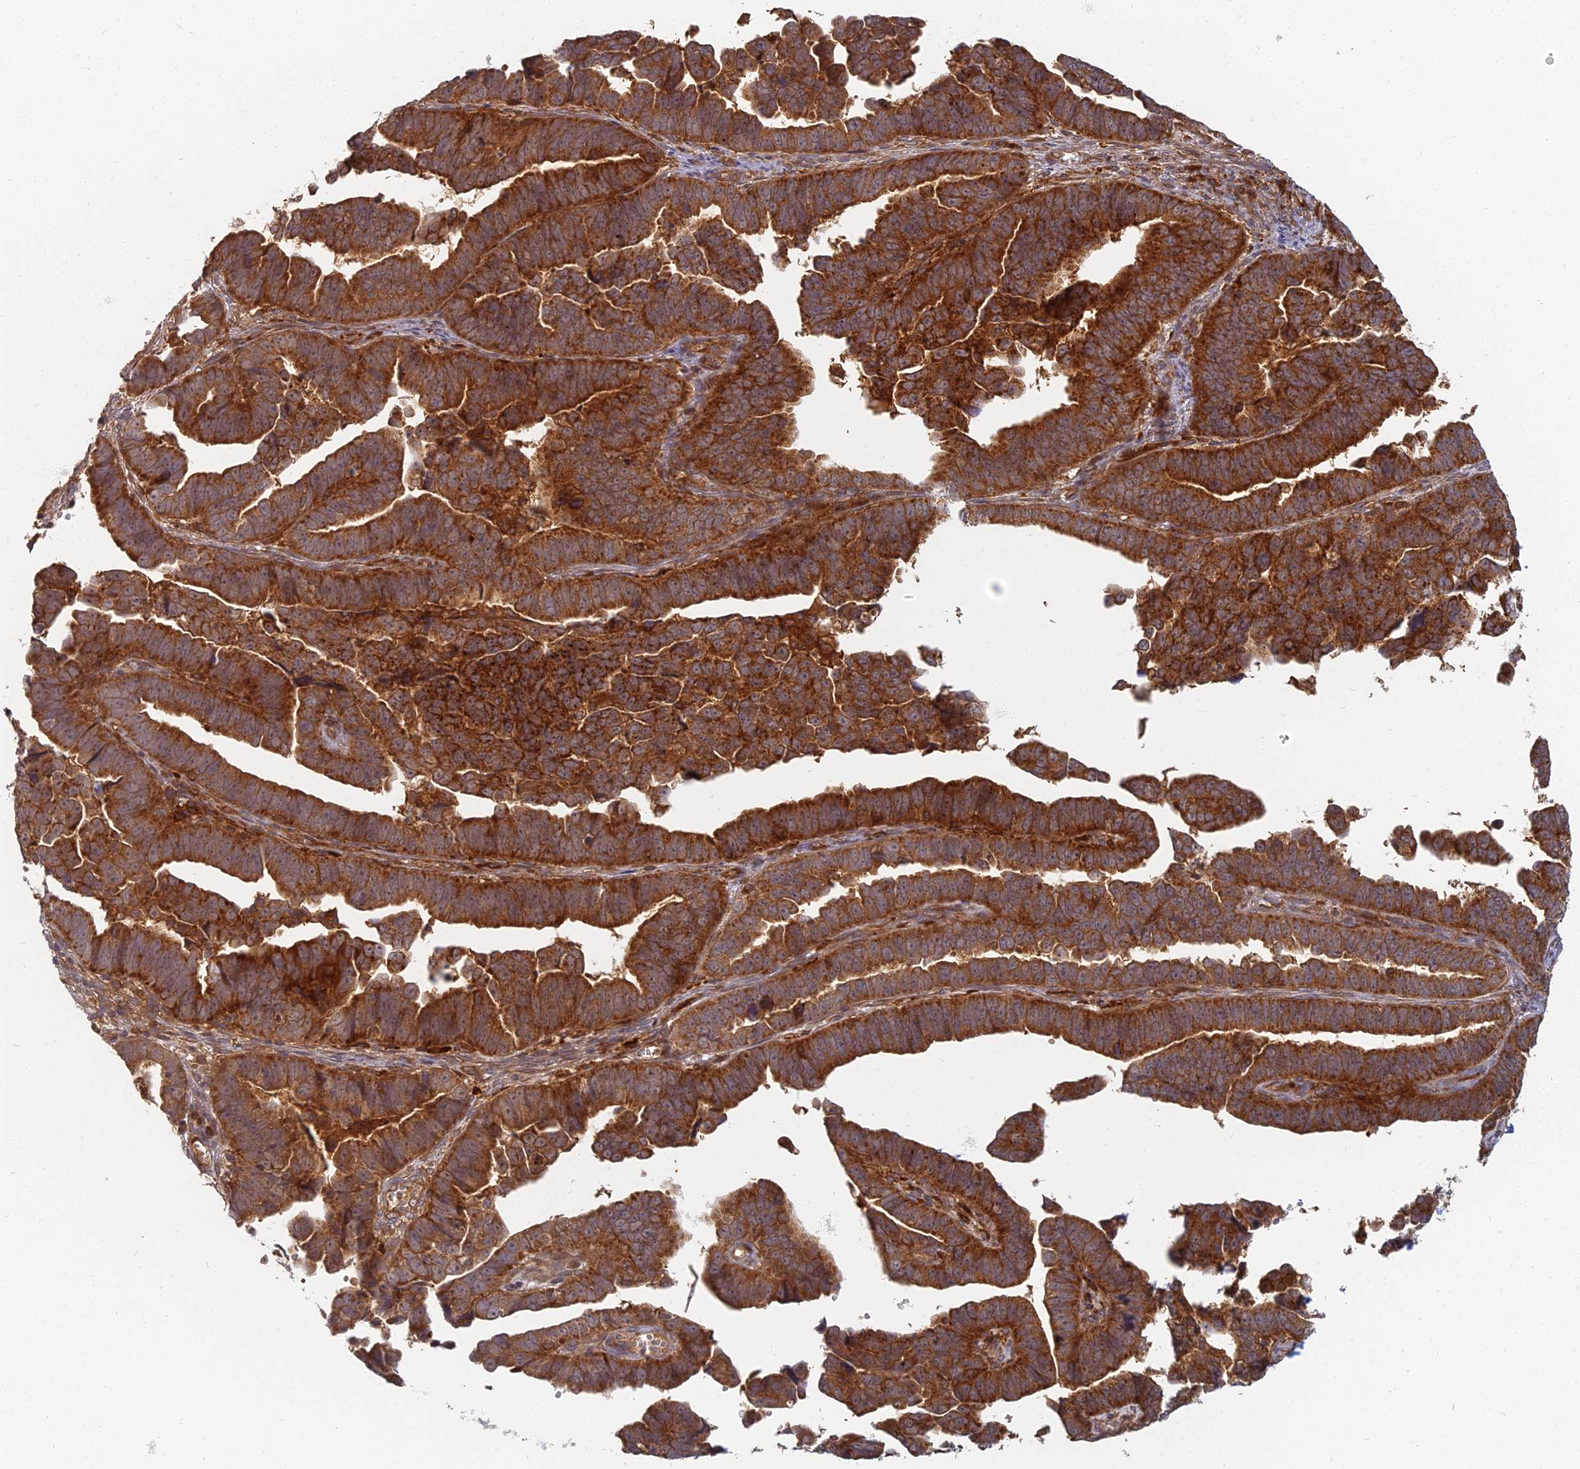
{"staining": {"intensity": "strong", "quantity": ">75%", "location": "cytoplasmic/membranous"}, "tissue": "endometrial cancer", "cell_type": "Tumor cells", "image_type": "cancer", "snomed": [{"axis": "morphology", "description": "Adenocarcinoma, NOS"}, {"axis": "topography", "description": "Endometrium"}], "caption": "Protein expression by IHC reveals strong cytoplasmic/membranous expression in approximately >75% of tumor cells in endometrial cancer.", "gene": "INO80D", "patient": {"sex": "female", "age": 75}}